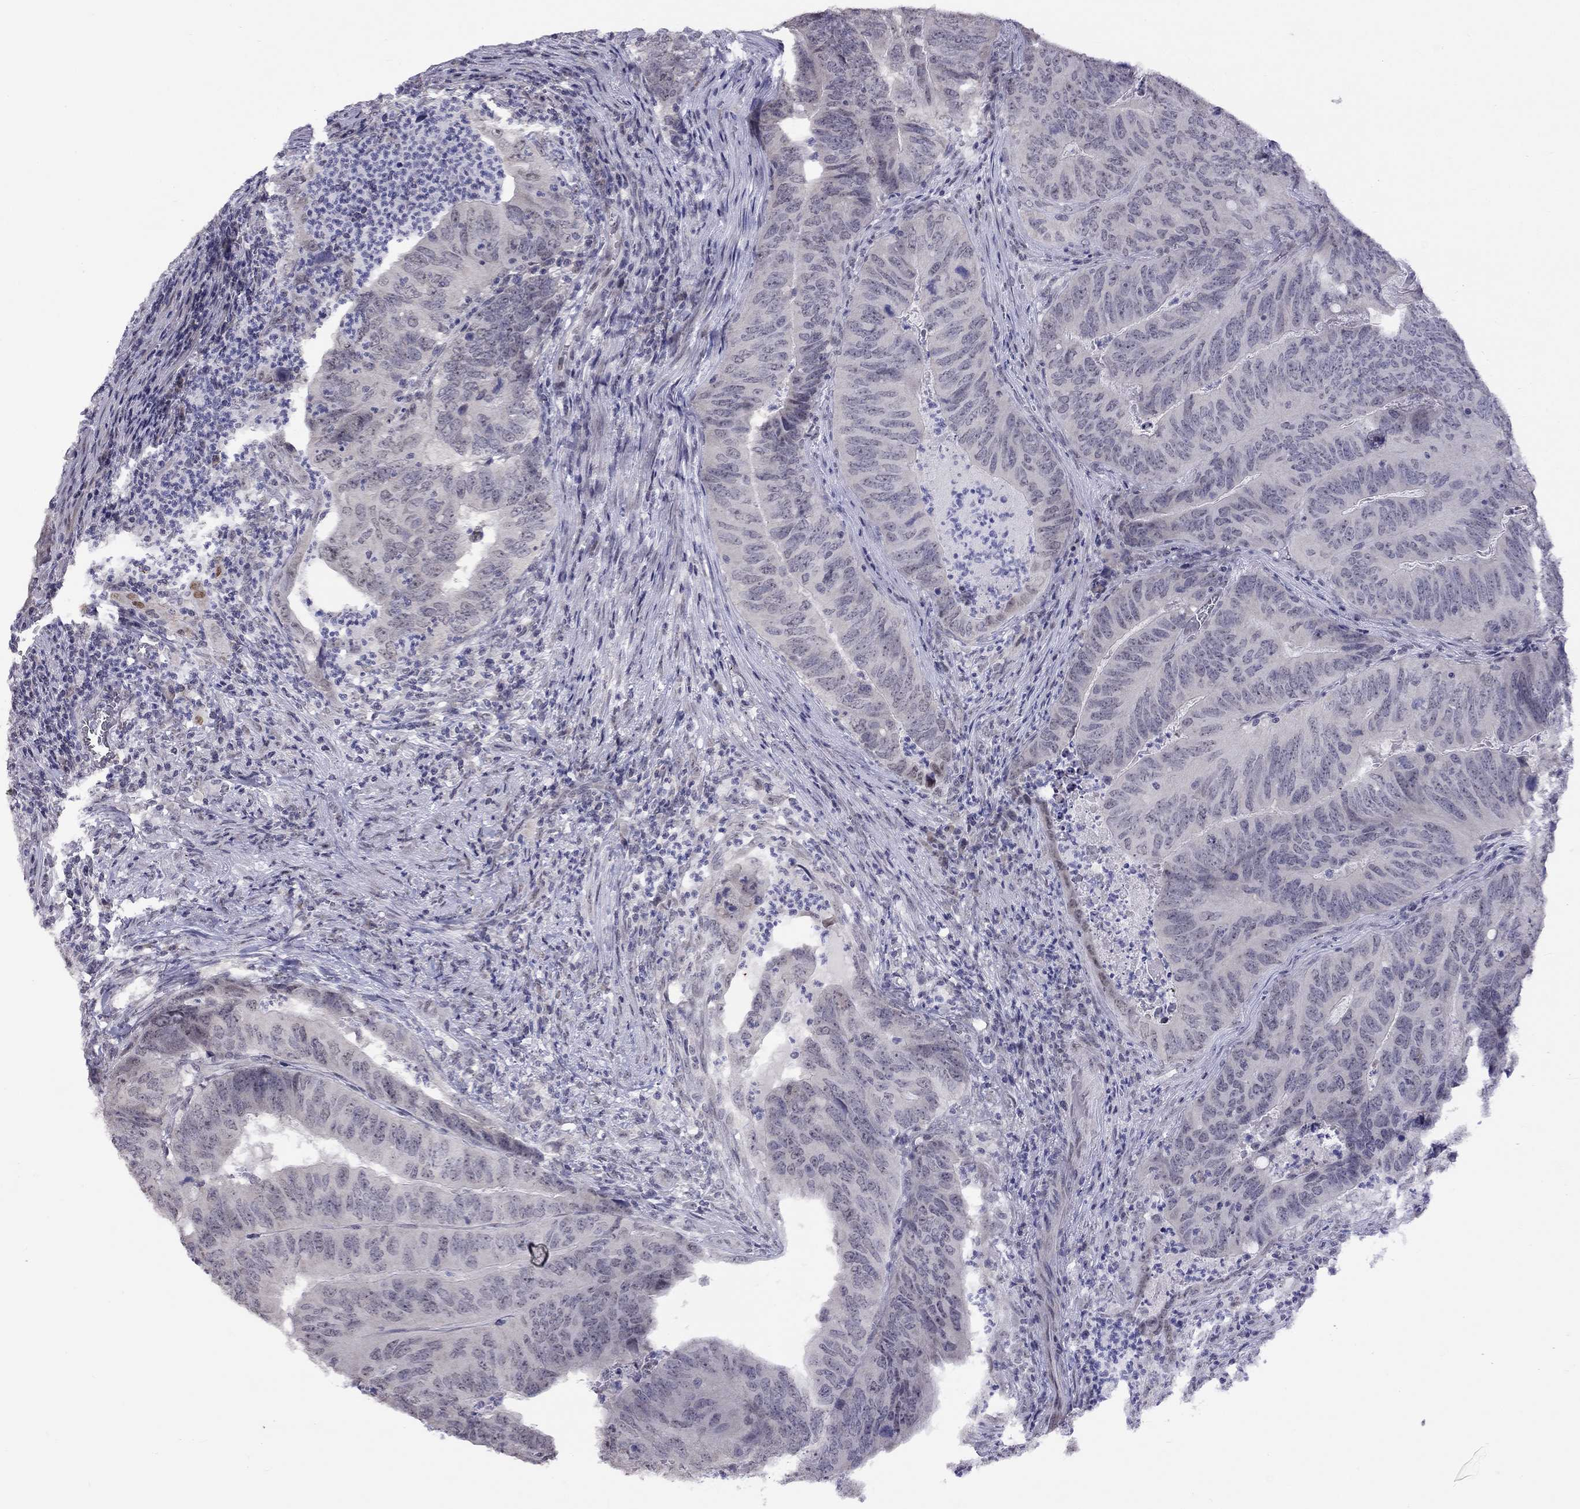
{"staining": {"intensity": "negative", "quantity": "none", "location": "none"}, "tissue": "colorectal cancer", "cell_type": "Tumor cells", "image_type": "cancer", "snomed": [{"axis": "morphology", "description": "Adenocarcinoma, NOS"}, {"axis": "topography", "description": "Colon"}], "caption": "IHC histopathology image of human colorectal adenocarcinoma stained for a protein (brown), which exhibits no expression in tumor cells.", "gene": "HES5", "patient": {"sex": "male", "age": 79}}